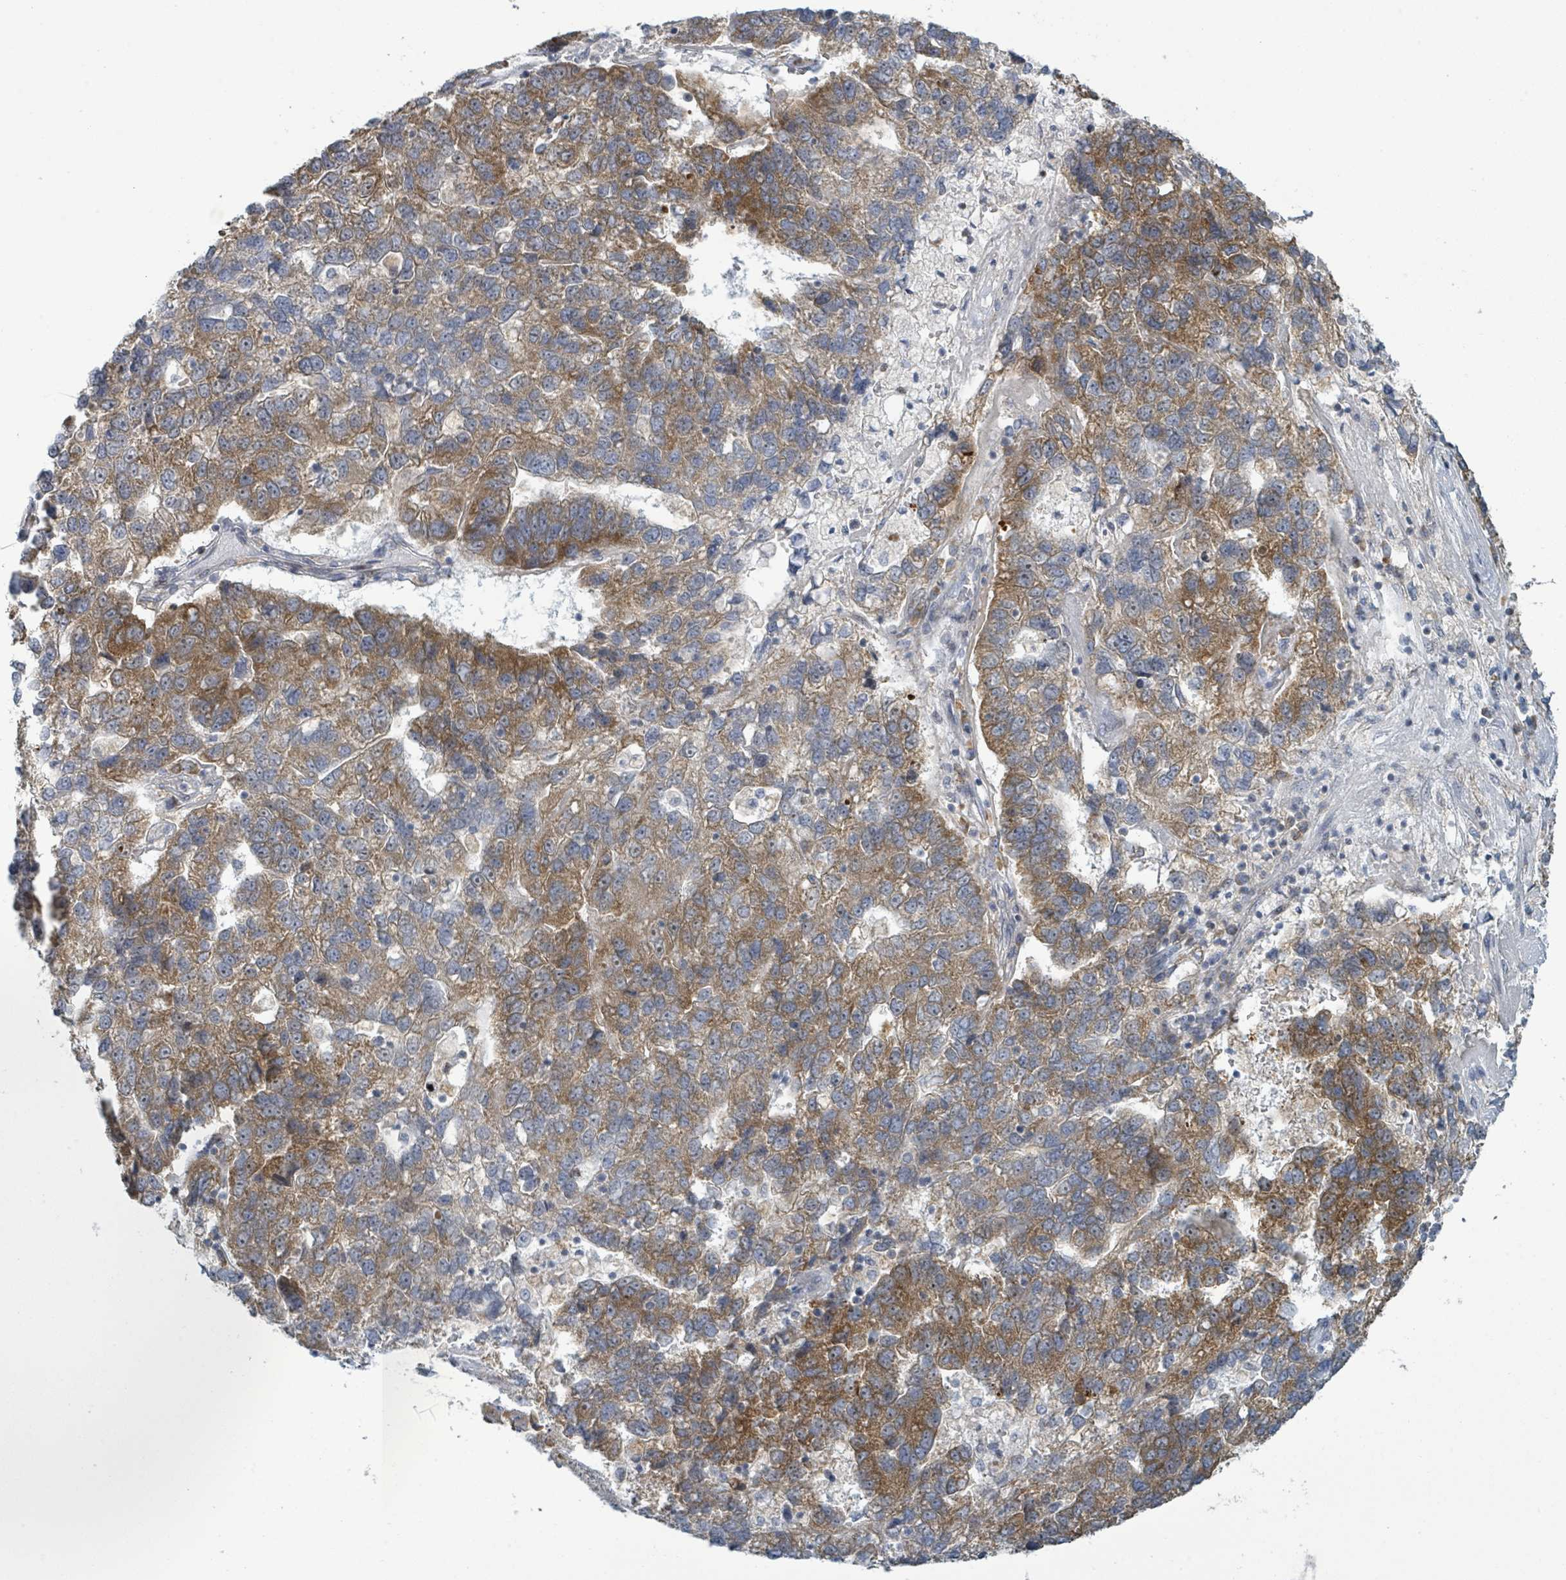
{"staining": {"intensity": "strong", "quantity": "25%-75%", "location": "cytoplasmic/membranous"}, "tissue": "pancreatic cancer", "cell_type": "Tumor cells", "image_type": "cancer", "snomed": [{"axis": "morphology", "description": "Adenocarcinoma, NOS"}, {"axis": "topography", "description": "Pancreas"}], "caption": "Immunohistochemistry (IHC) (DAB) staining of human pancreatic cancer shows strong cytoplasmic/membranous protein staining in approximately 25%-75% of tumor cells.", "gene": "RPL32", "patient": {"sex": "female", "age": 61}}